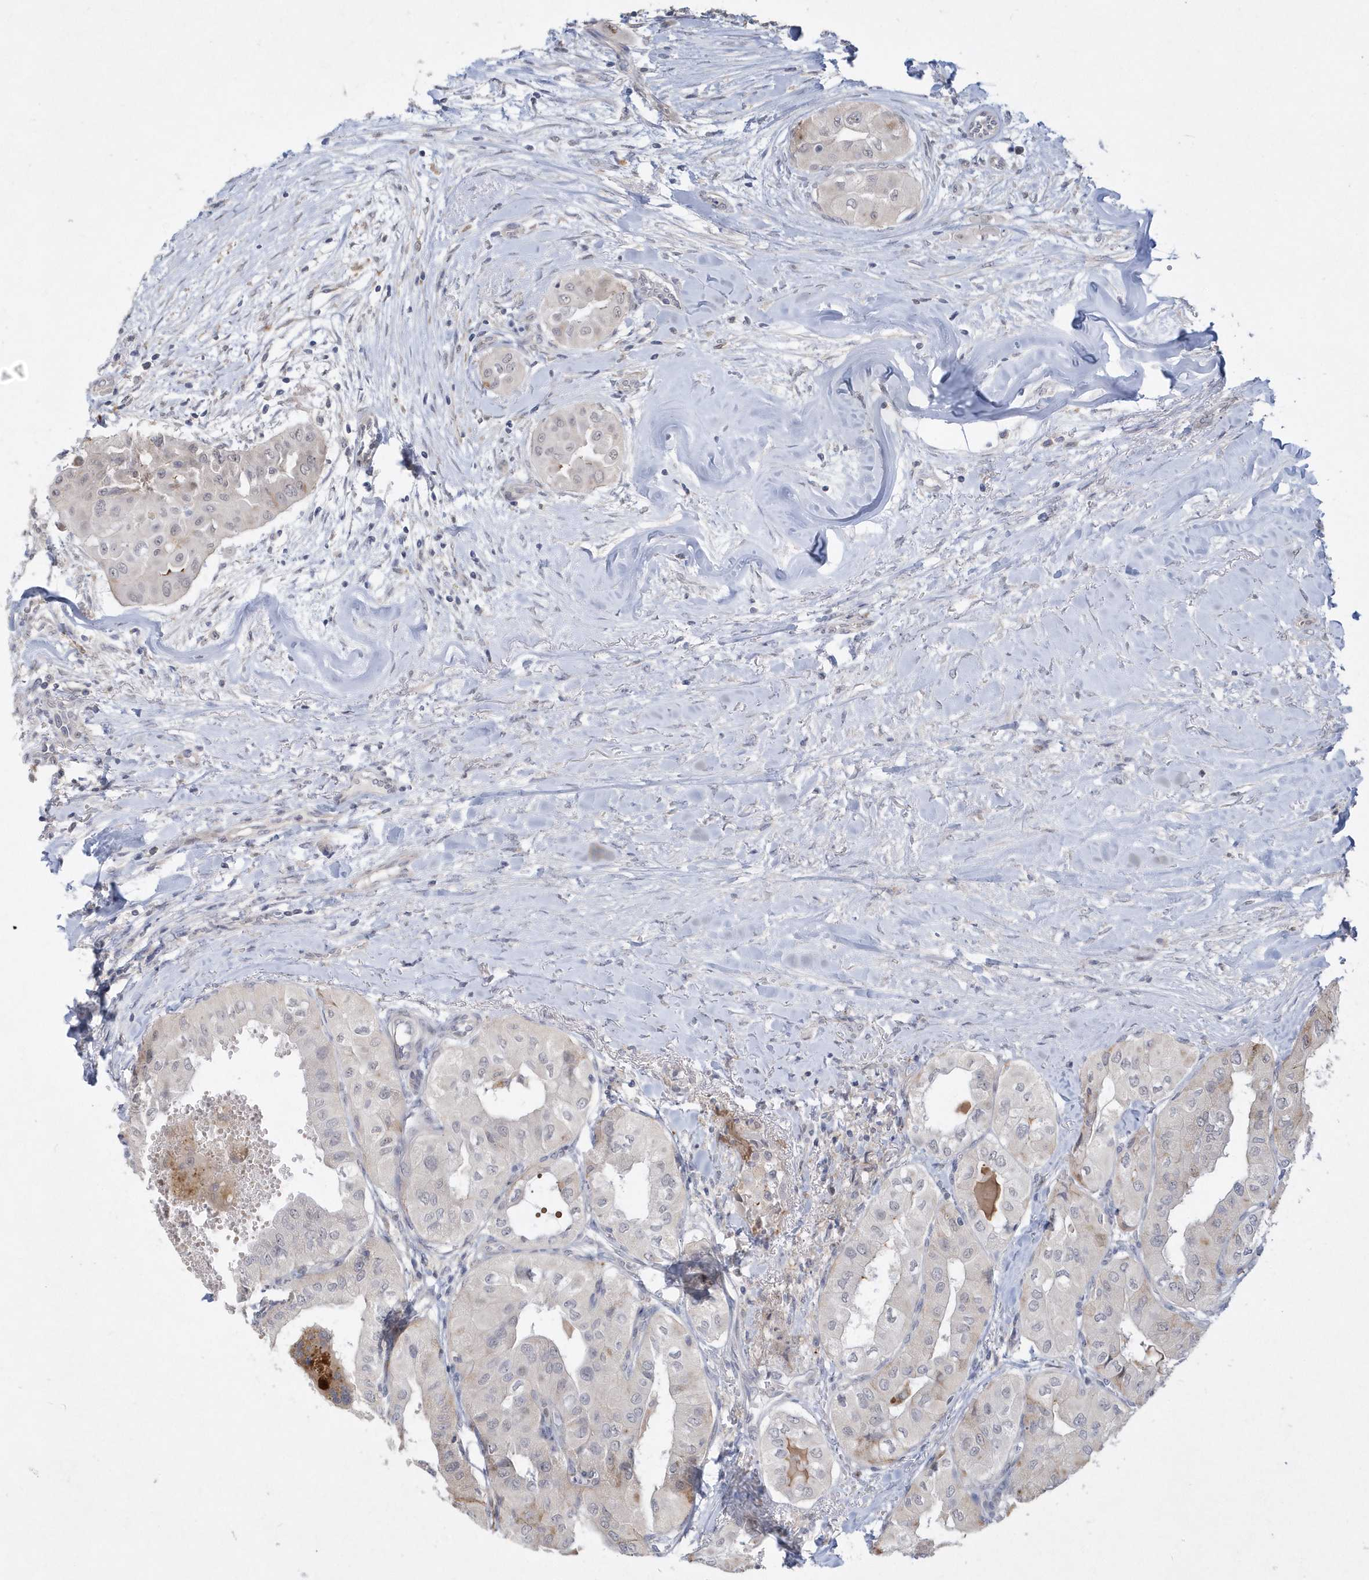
{"staining": {"intensity": "negative", "quantity": "none", "location": "none"}, "tissue": "thyroid cancer", "cell_type": "Tumor cells", "image_type": "cancer", "snomed": [{"axis": "morphology", "description": "Papillary adenocarcinoma, NOS"}, {"axis": "topography", "description": "Thyroid gland"}], "caption": "IHC histopathology image of human thyroid cancer (papillary adenocarcinoma) stained for a protein (brown), which demonstrates no positivity in tumor cells.", "gene": "TSPEAR", "patient": {"sex": "female", "age": 59}}